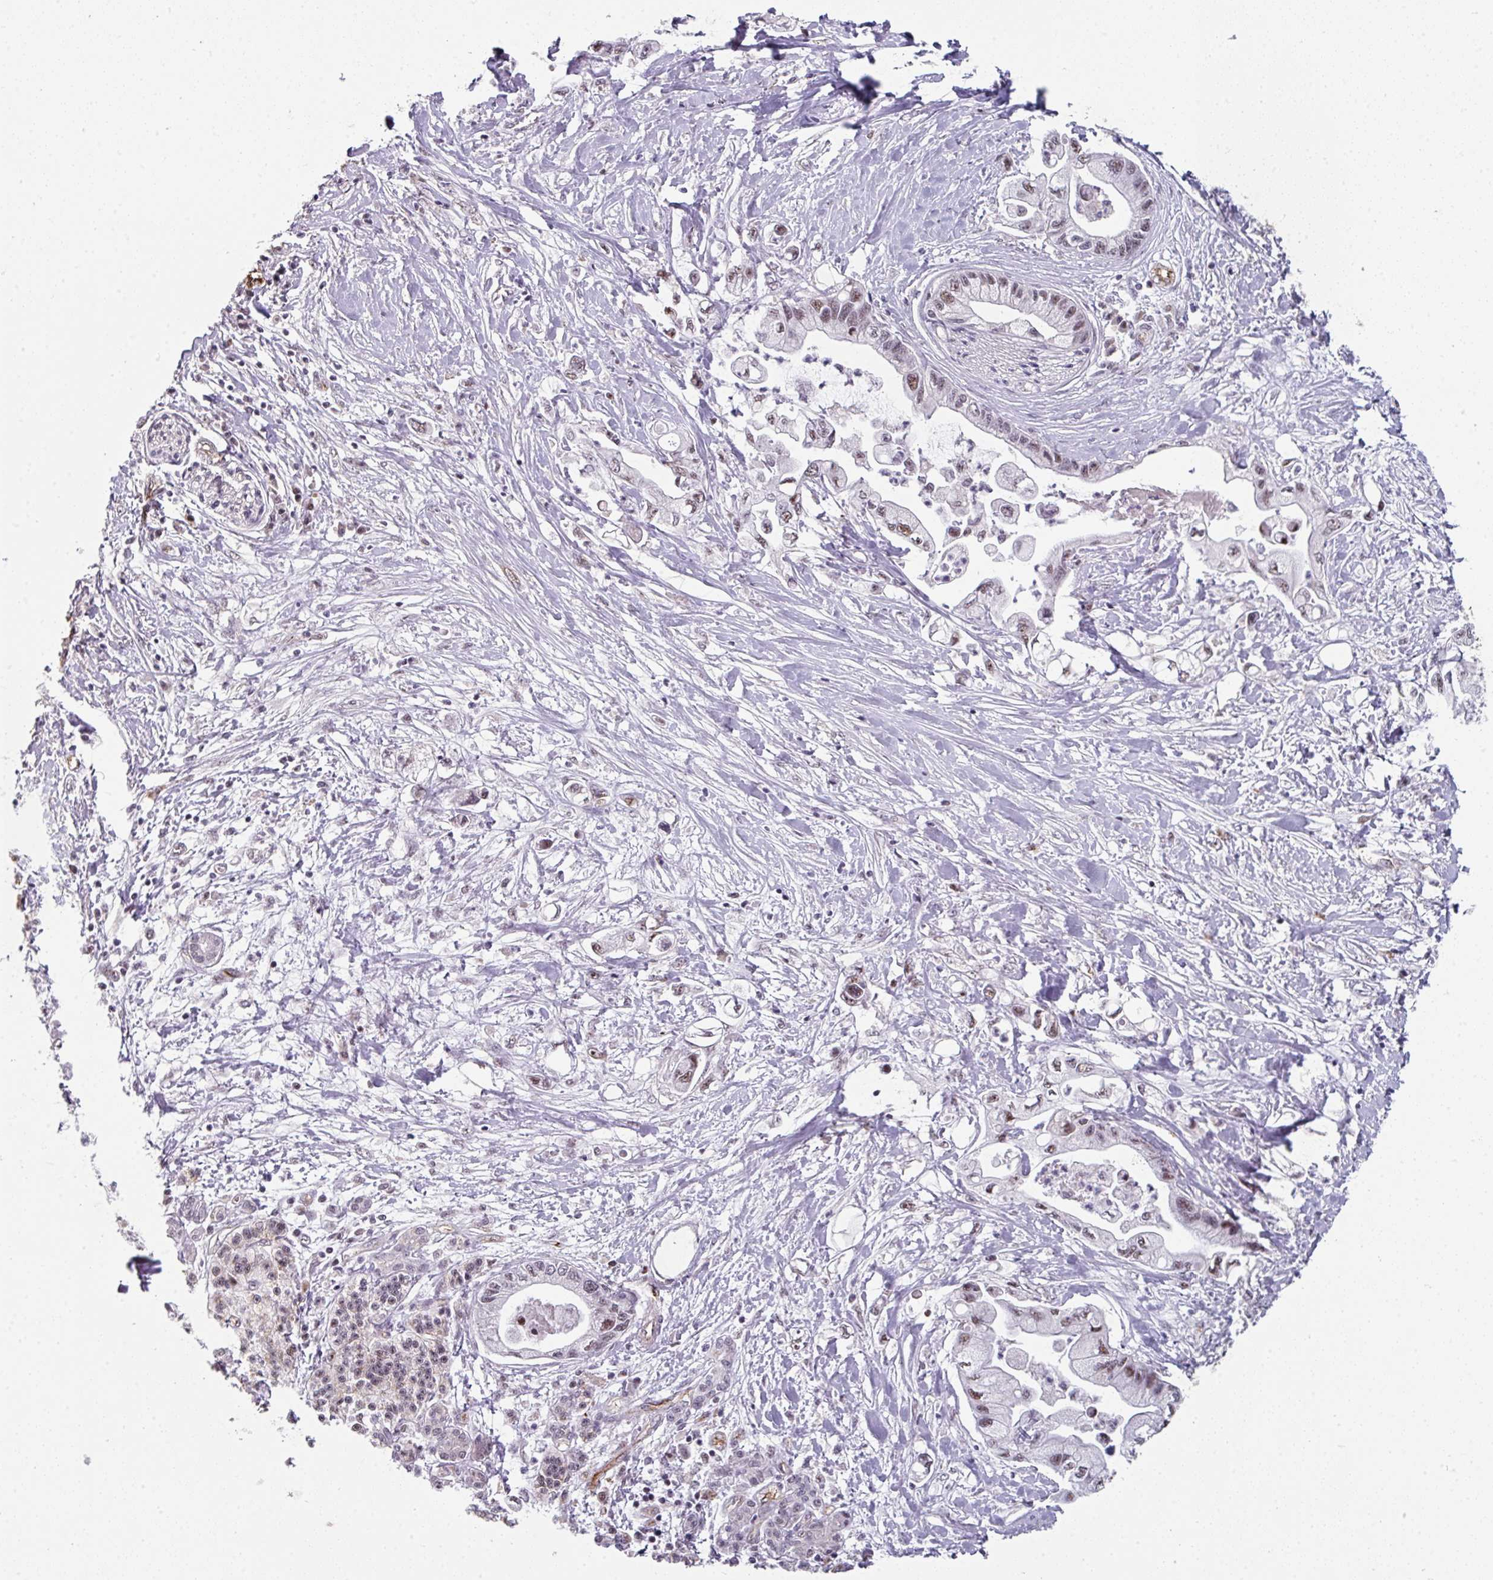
{"staining": {"intensity": "moderate", "quantity": "25%-75%", "location": "nuclear"}, "tissue": "pancreatic cancer", "cell_type": "Tumor cells", "image_type": "cancer", "snomed": [{"axis": "morphology", "description": "Adenocarcinoma, NOS"}, {"axis": "topography", "description": "Pancreas"}], "caption": "Immunohistochemistry (IHC) micrograph of neoplastic tissue: pancreatic adenocarcinoma stained using immunohistochemistry (IHC) exhibits medium levels of moderate protein expression localized specifically in the nuclear of tumor cells, appearing as a nuclear brown color.", "gene": "SIDT2", "patient": {"sex": "male", "age": 61}}